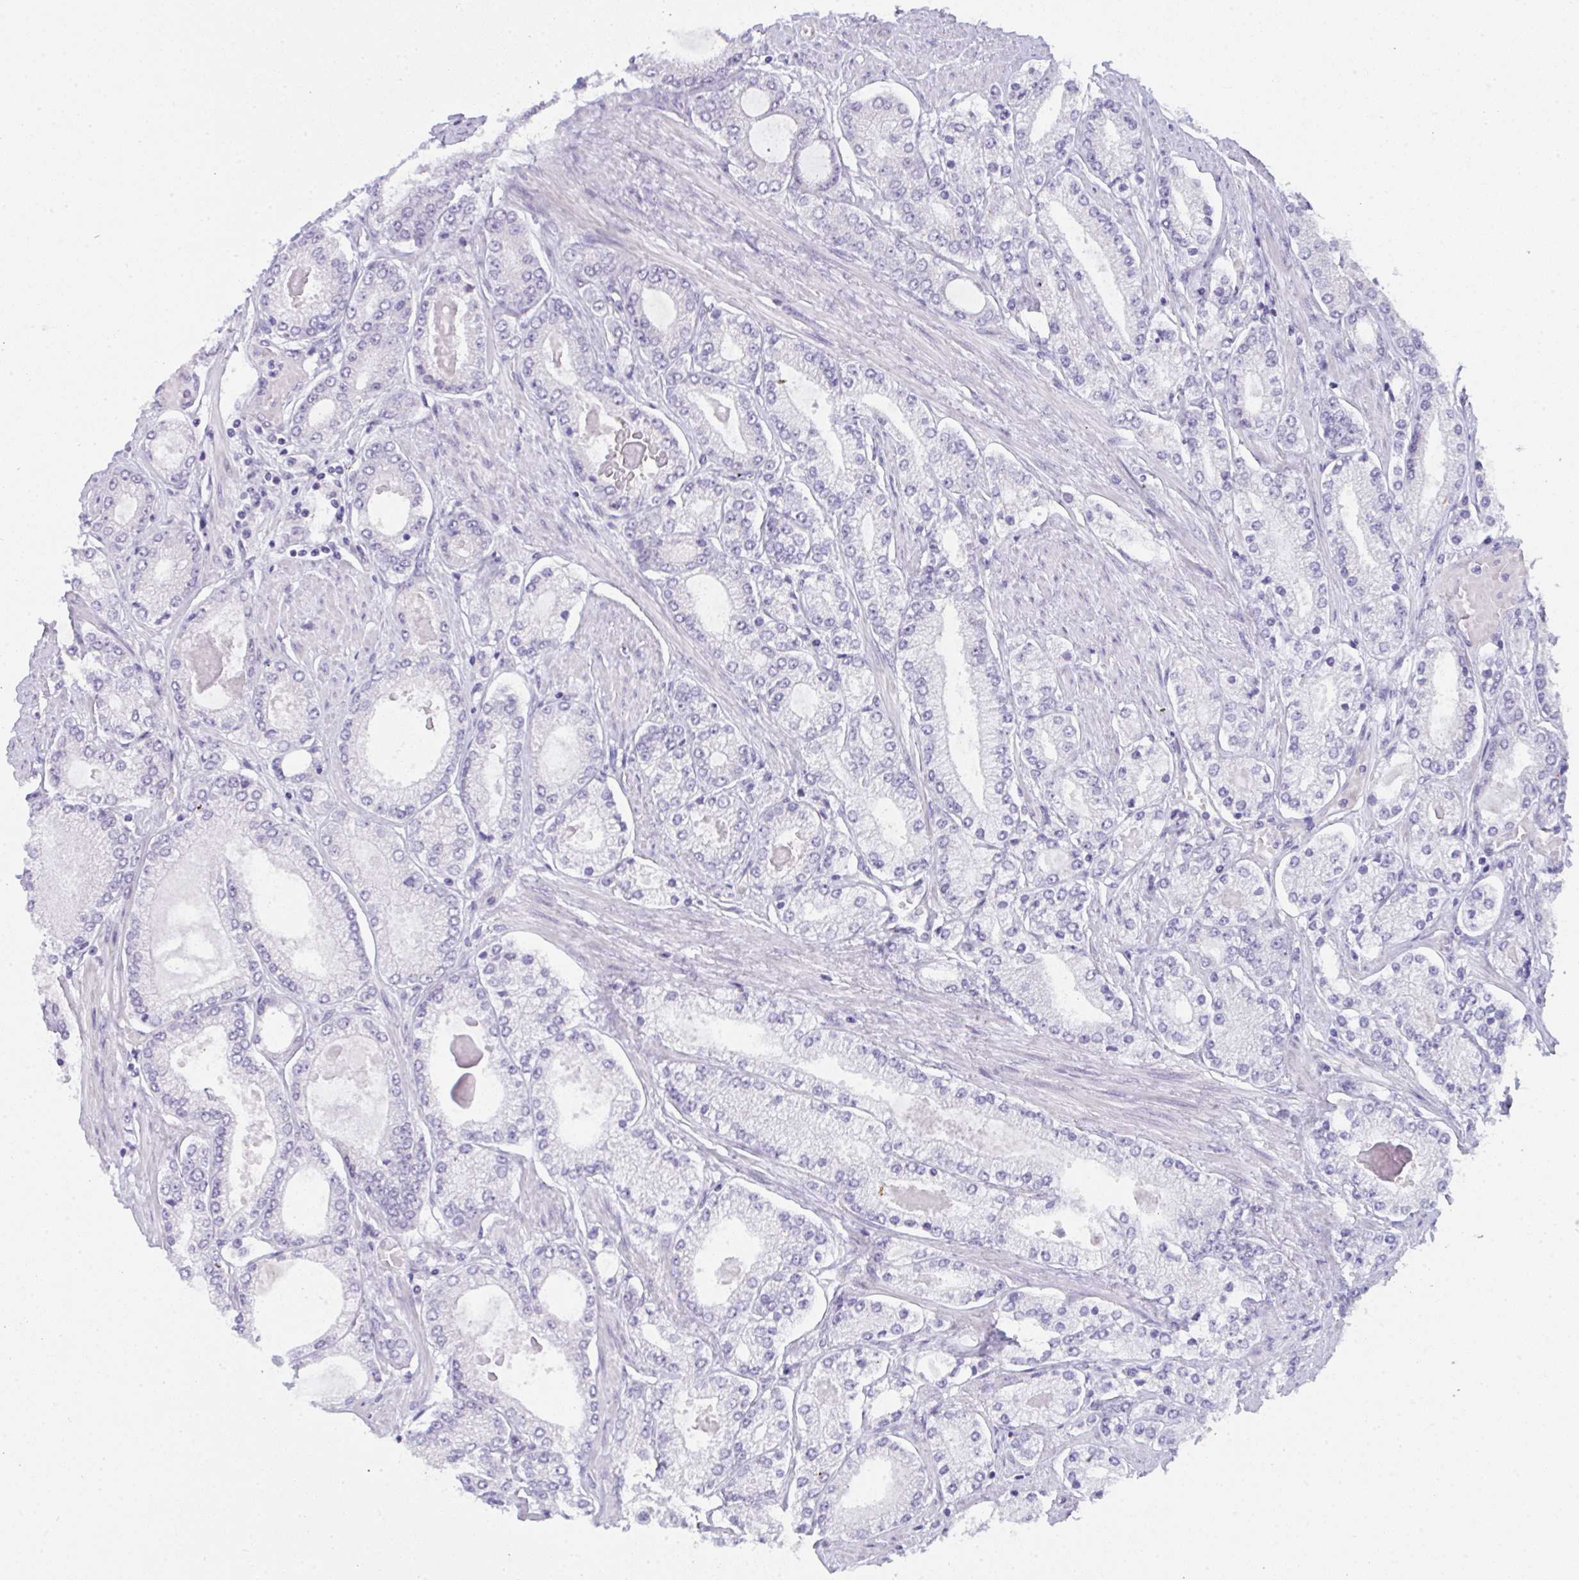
{"staining": {"intensity": "negative", "quantity": "none", "location": "none"}, "tissue": "prostate cancer", "cell_type": "Tumor cells", "image_type": "cancer", "snomed": [{"axis": "morphology", "description": "Adenocarcinoma, High grade"}, {"axis": "topography", "description": "Prostate"}], "caption": "High power microscopy image of an IHC photomicrograph of adenocarcinoma (high-grade) (prostate), revealing no significant positivity in tumor cells. Brightfield microscopy of immunohistochemistry (IHC) stained with DAB (3,3'-diaminobenzidine) (brown) and hematoxylin (blue), captured at high magnification.", "gene": "CDK13", "patient": {"sex": "male", "age": 68}}